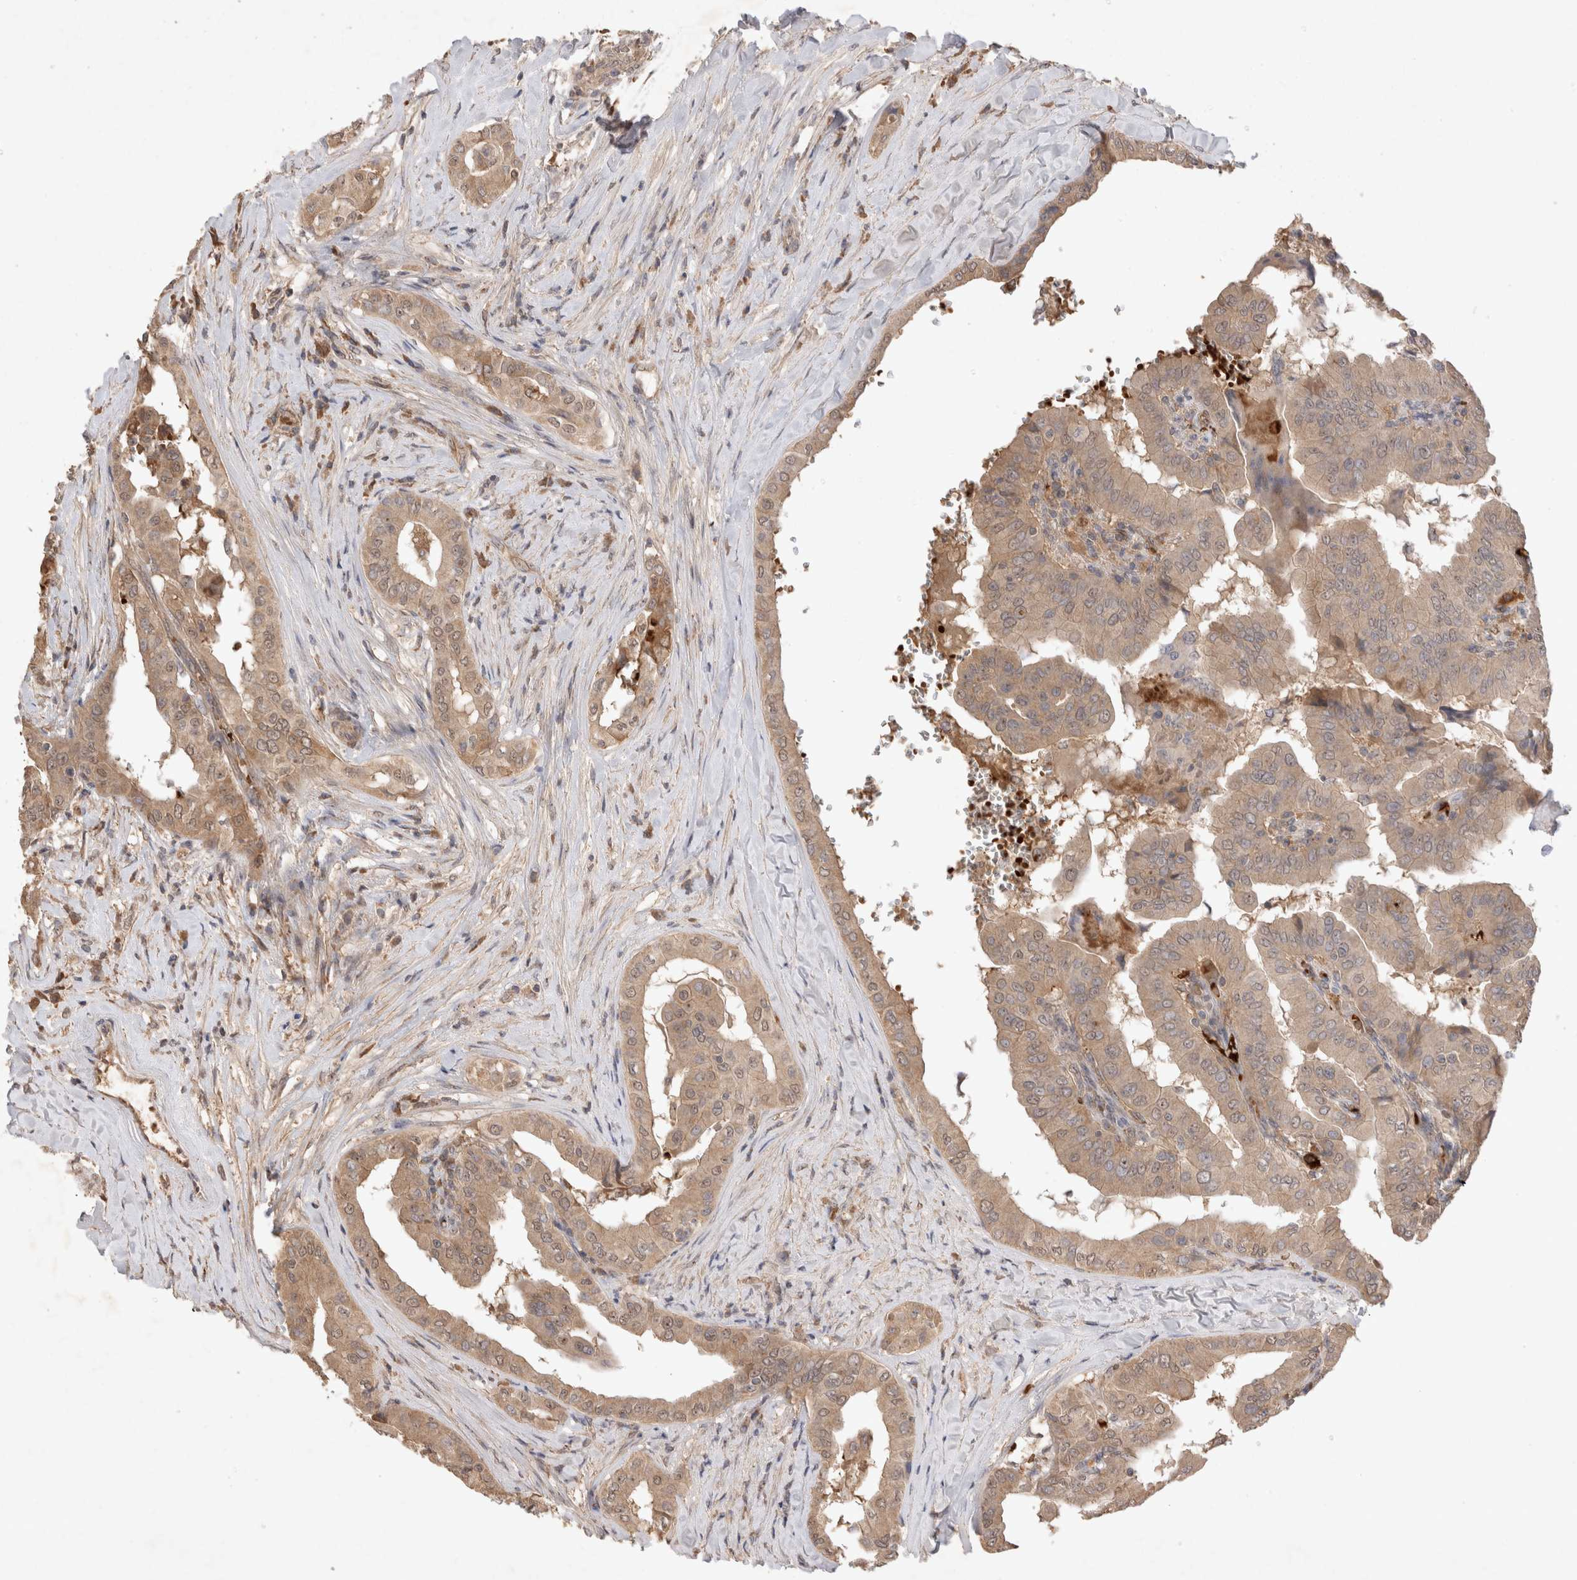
{"staining": {"intensity": "moderate", "quantity": "25%-75%", "location": "cytoplasmic/membranous"}, "tissue": "thyroid cancer", "cell_type": "Tumor cells", "image_type": "cancer", "snomed": [{"axis": "morphology", "description": "Papillary adenocarcinoma, NOS"}, {"axis": "topography", "description": "Thyroid gland"}], "caption": "Human thyroid papillary adenocarcinoma stained for a protein (brown) shows moderate cytoplasmic/membranous positive positivity in approximately 25%-75% of tumor cells.", "gene": "FAM221A", "patient": {"sex": "male", "age": 33}}